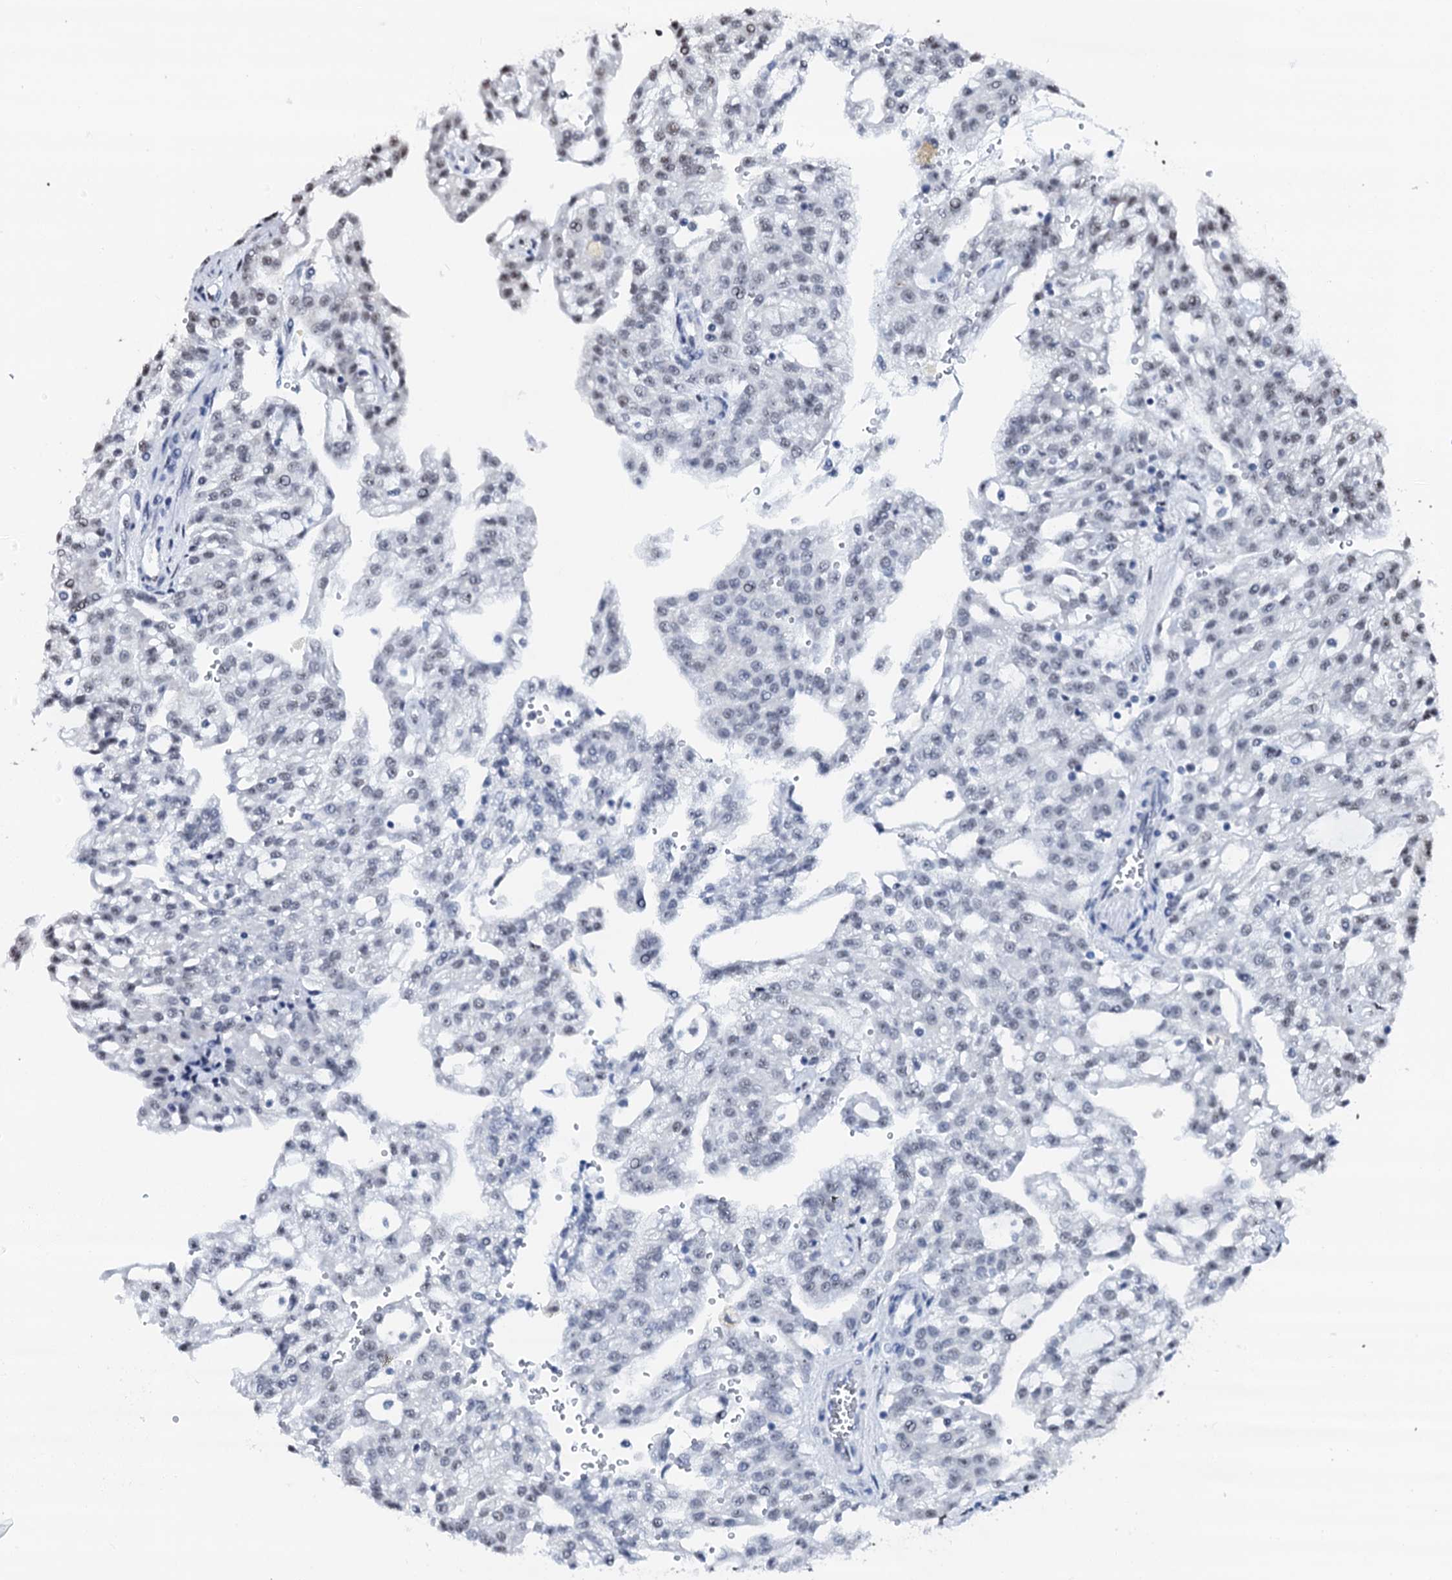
{"staining": {"intensity": "weak", "quantity": "<25%", "location": "nuclear"}, "tissue": "renal cancer", "cell_type": "Tumor cells", "image_type": "cancer", "snomed": [{"axis": "morphology", "description": "Adenocarcinoma, NOS"}, {"axis": "topography", "description": "Kidney"}], "caption": "The IHC micrograph has no significant staining in tumor cells of renal cancer (adenocarcinoma) tissue. Nuclei are stained in blue.", "gene": "NKAPD1", "patient": {"sex": "male", "age": 63}}